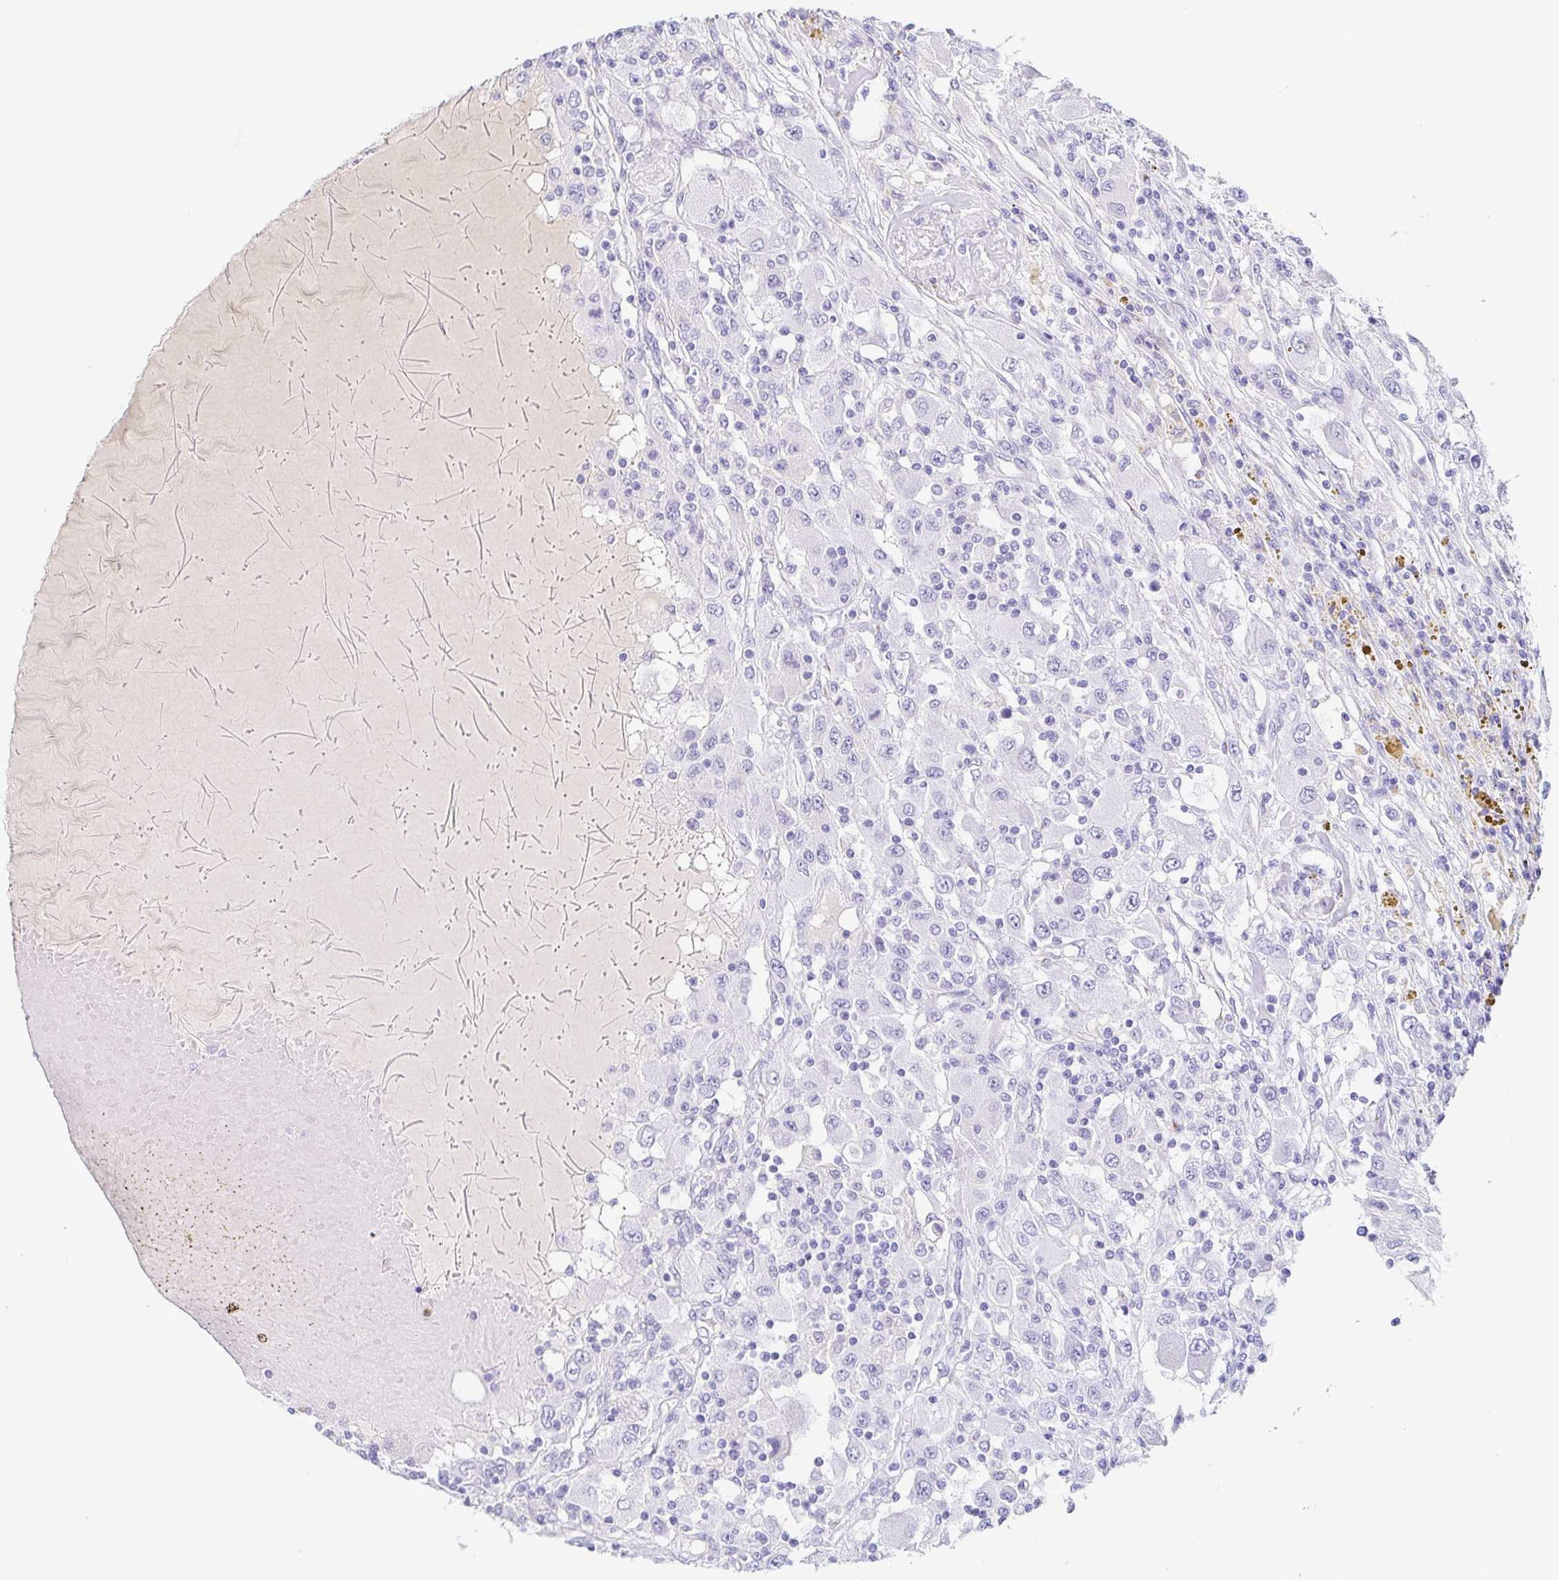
{"staining": {"intensity": "negative", "quantity": "none", "location": "none"}, "tissue": "renal cancer", "cell_type": "Tumor cells", "image_type": "cancer", "snomed": [{"axis": "morphology", "description": "Adenocarcinoma, NOS"}, {"axis": "topography", "description": "Kidney"}], "caption": "Tumor cells show no significant protein expression in renal cancer.", "gene": "LDLRAD1", "patient": {"sex": "female", "age": 67}}